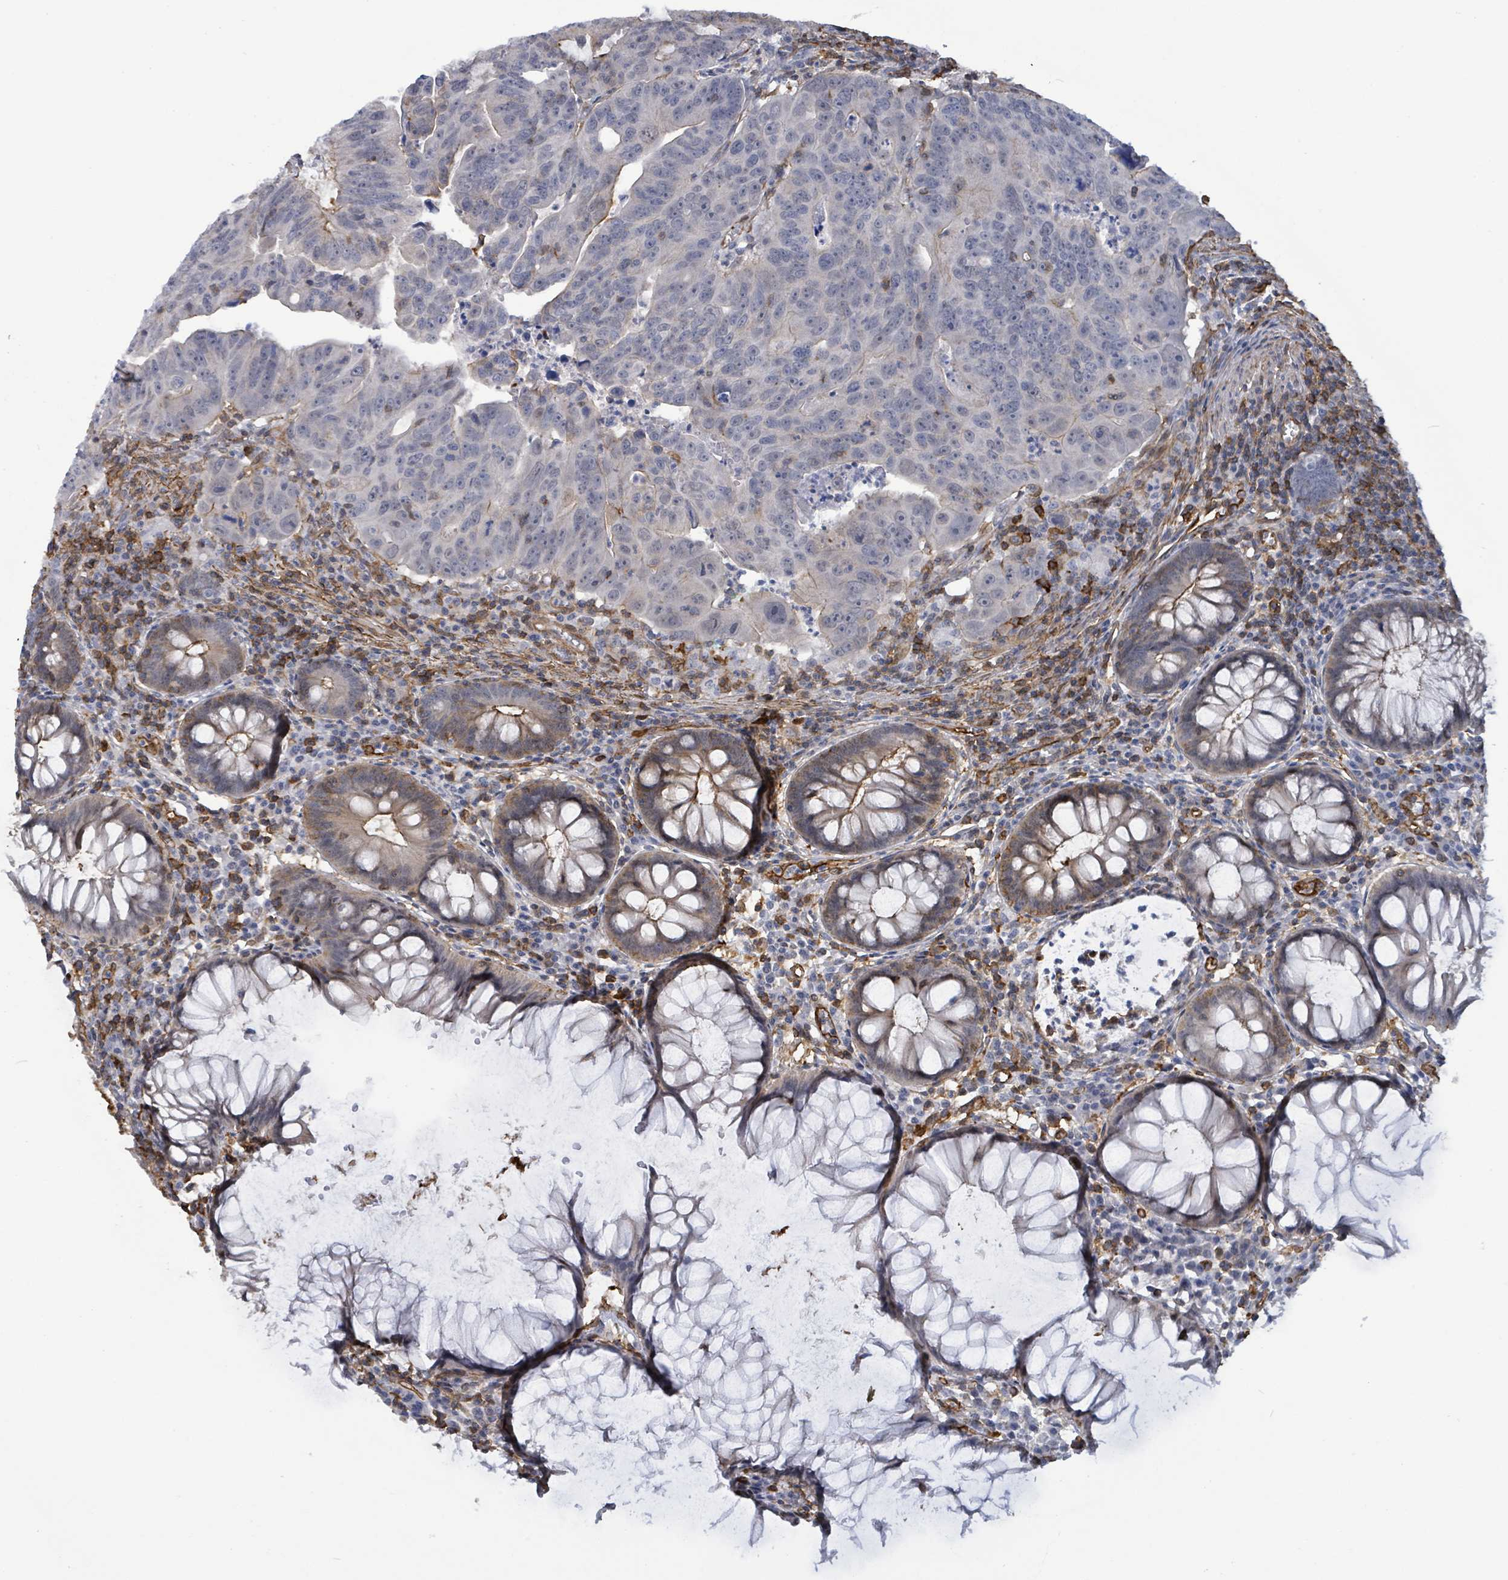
{"staining": {"intensity": "negative", "quantity": "none", "location": "none"}, "tissue": "colorectal cancer", "cell_type": "Tumor cells", "image_type": "cancer", "snomed": [{"axis": "morphology", "description": "Adenocarcinoma, NOS"}, {"axis": "topography", "description": "Rectum"}], "caption": "Tumor cells are negative for brown protein staining in colorectal adenocarcinoma.", "gene": "PRKRIP1", "patient": {"sex": "male", "age": 69}}